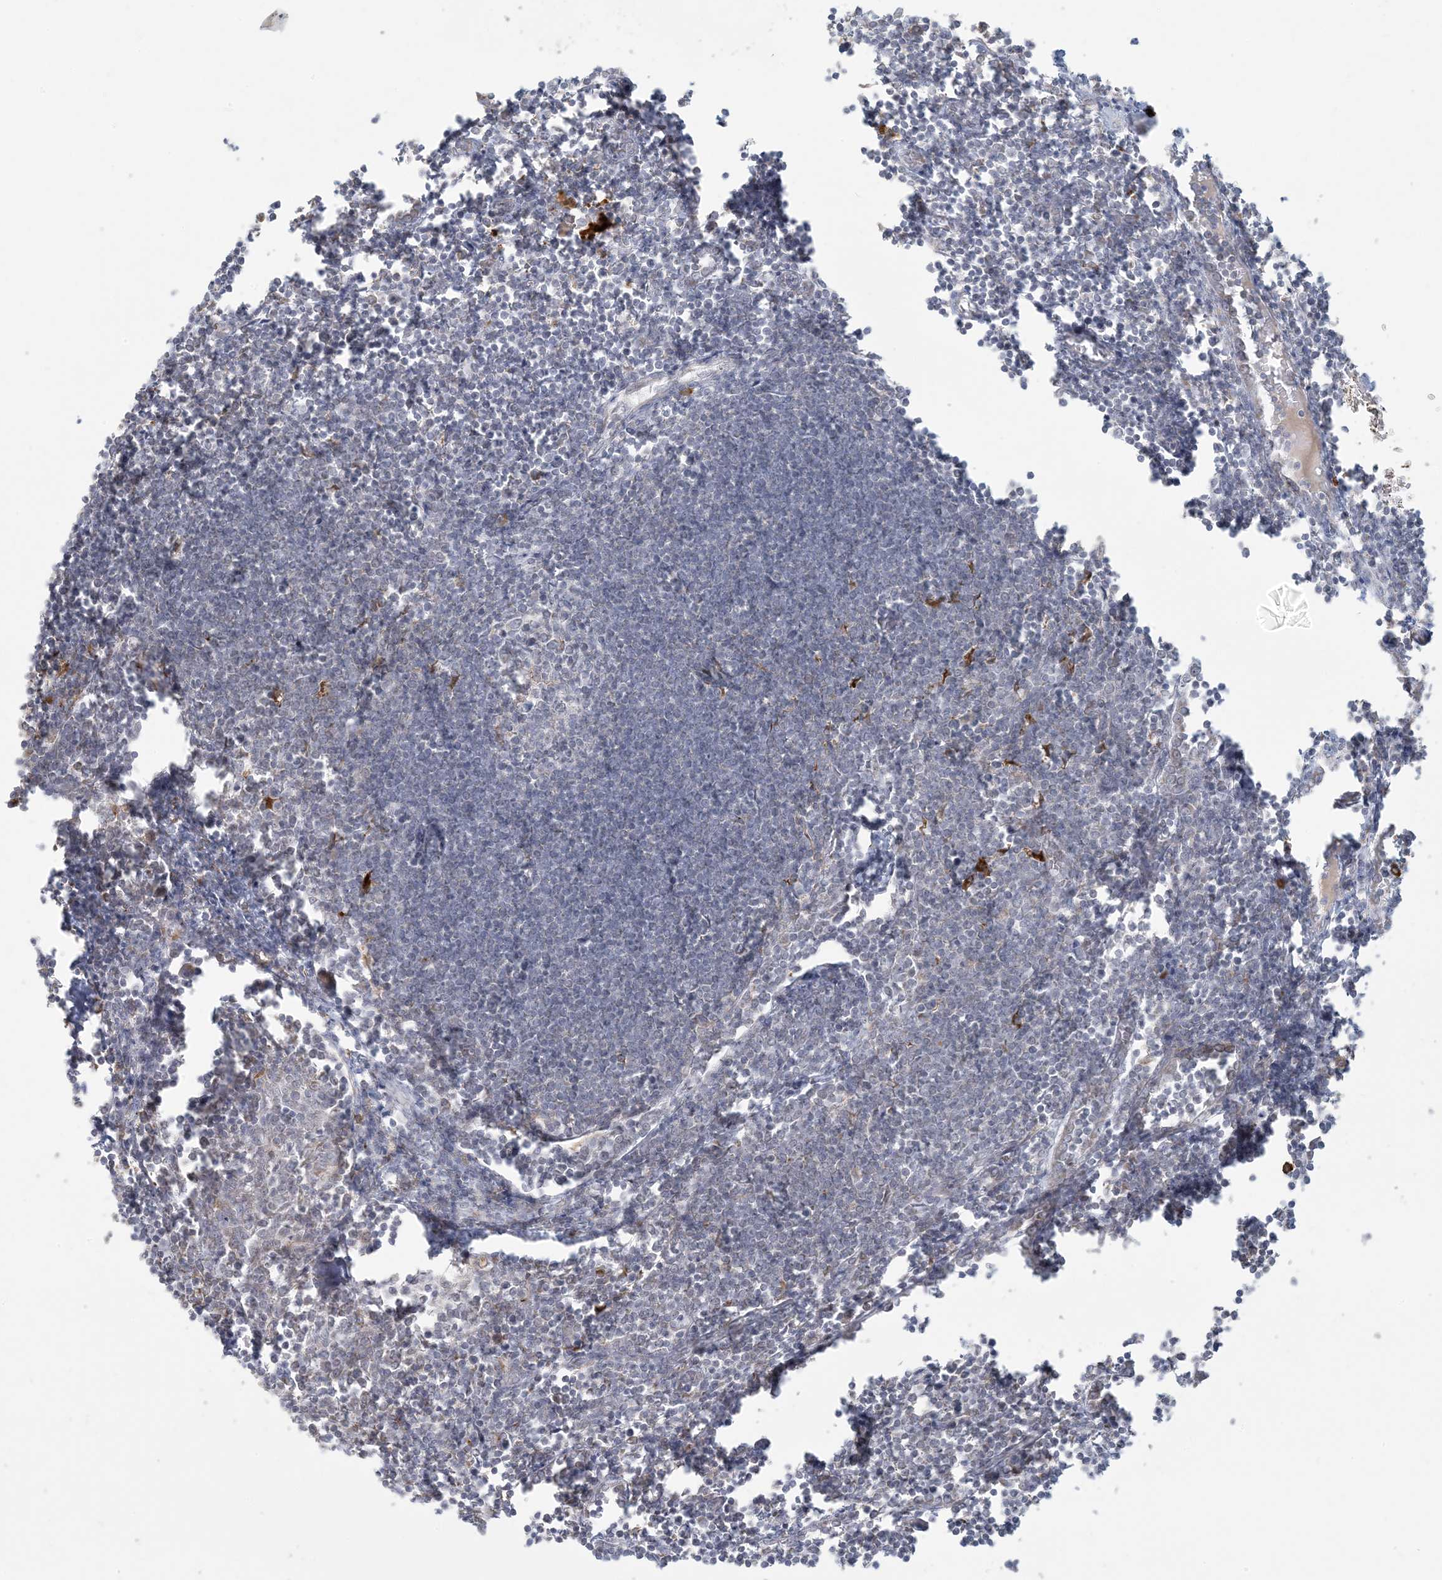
{"staining": {"intensity": "weak", "quantity": "<25%", "location": "cytoplasmic/membranous"}, "tissue": "lymph node", "cell_type": "Germinal center cells", "image_type": "normal", "snomed": [{"axis": "morphology", "description": "Normal tissue, NOS"}, {"axis": "morphology", "description": "Malignant melanoma, Metastatic site"}, {"axis": "topography", "description": "Lymph node"}], "caption": "DAB (3,3'-diaminobenzidine) immunohistochemical staining of normal lymph node displays no significant expression in germinal center cells.", "gene": "MCAT", "patient": {"sex": "male", "age": 41}}